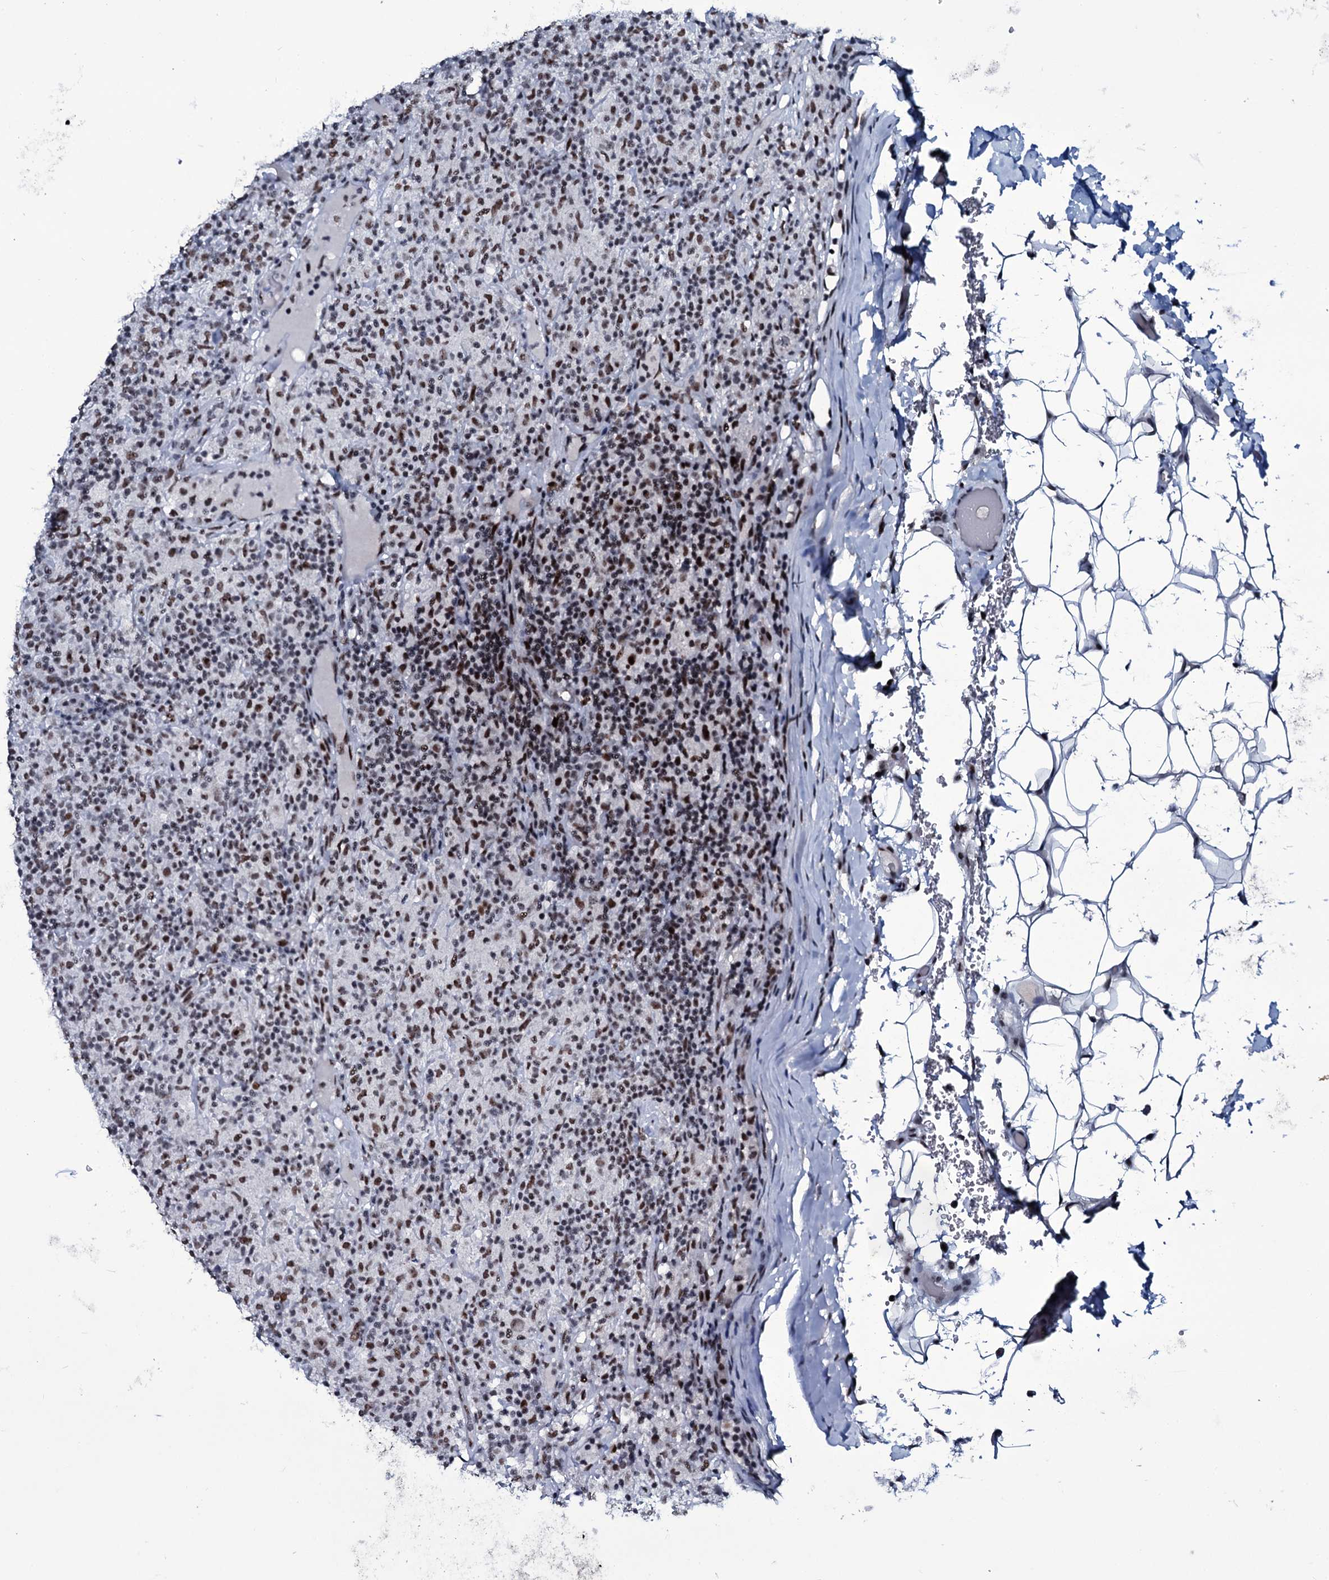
{"staining": {"intensity": "moderate", "quantity": ">75%", "location": "nuclear"}, "tissue": "lymphoma", "cell_type": "Tumor cells", "image_type": "cancer", "snomed": [{"axis": "morphology", "description": "Hodgkin's disease, NOS"}, {"axis": "topography", "description": "Lymph node"}], "caption": "A brown stain shows moderate nuclear staining of a protein in lymphoma tumor cells.", "gene": "ZMIZ2", "patient": {"sex": "male", "age": 70}}